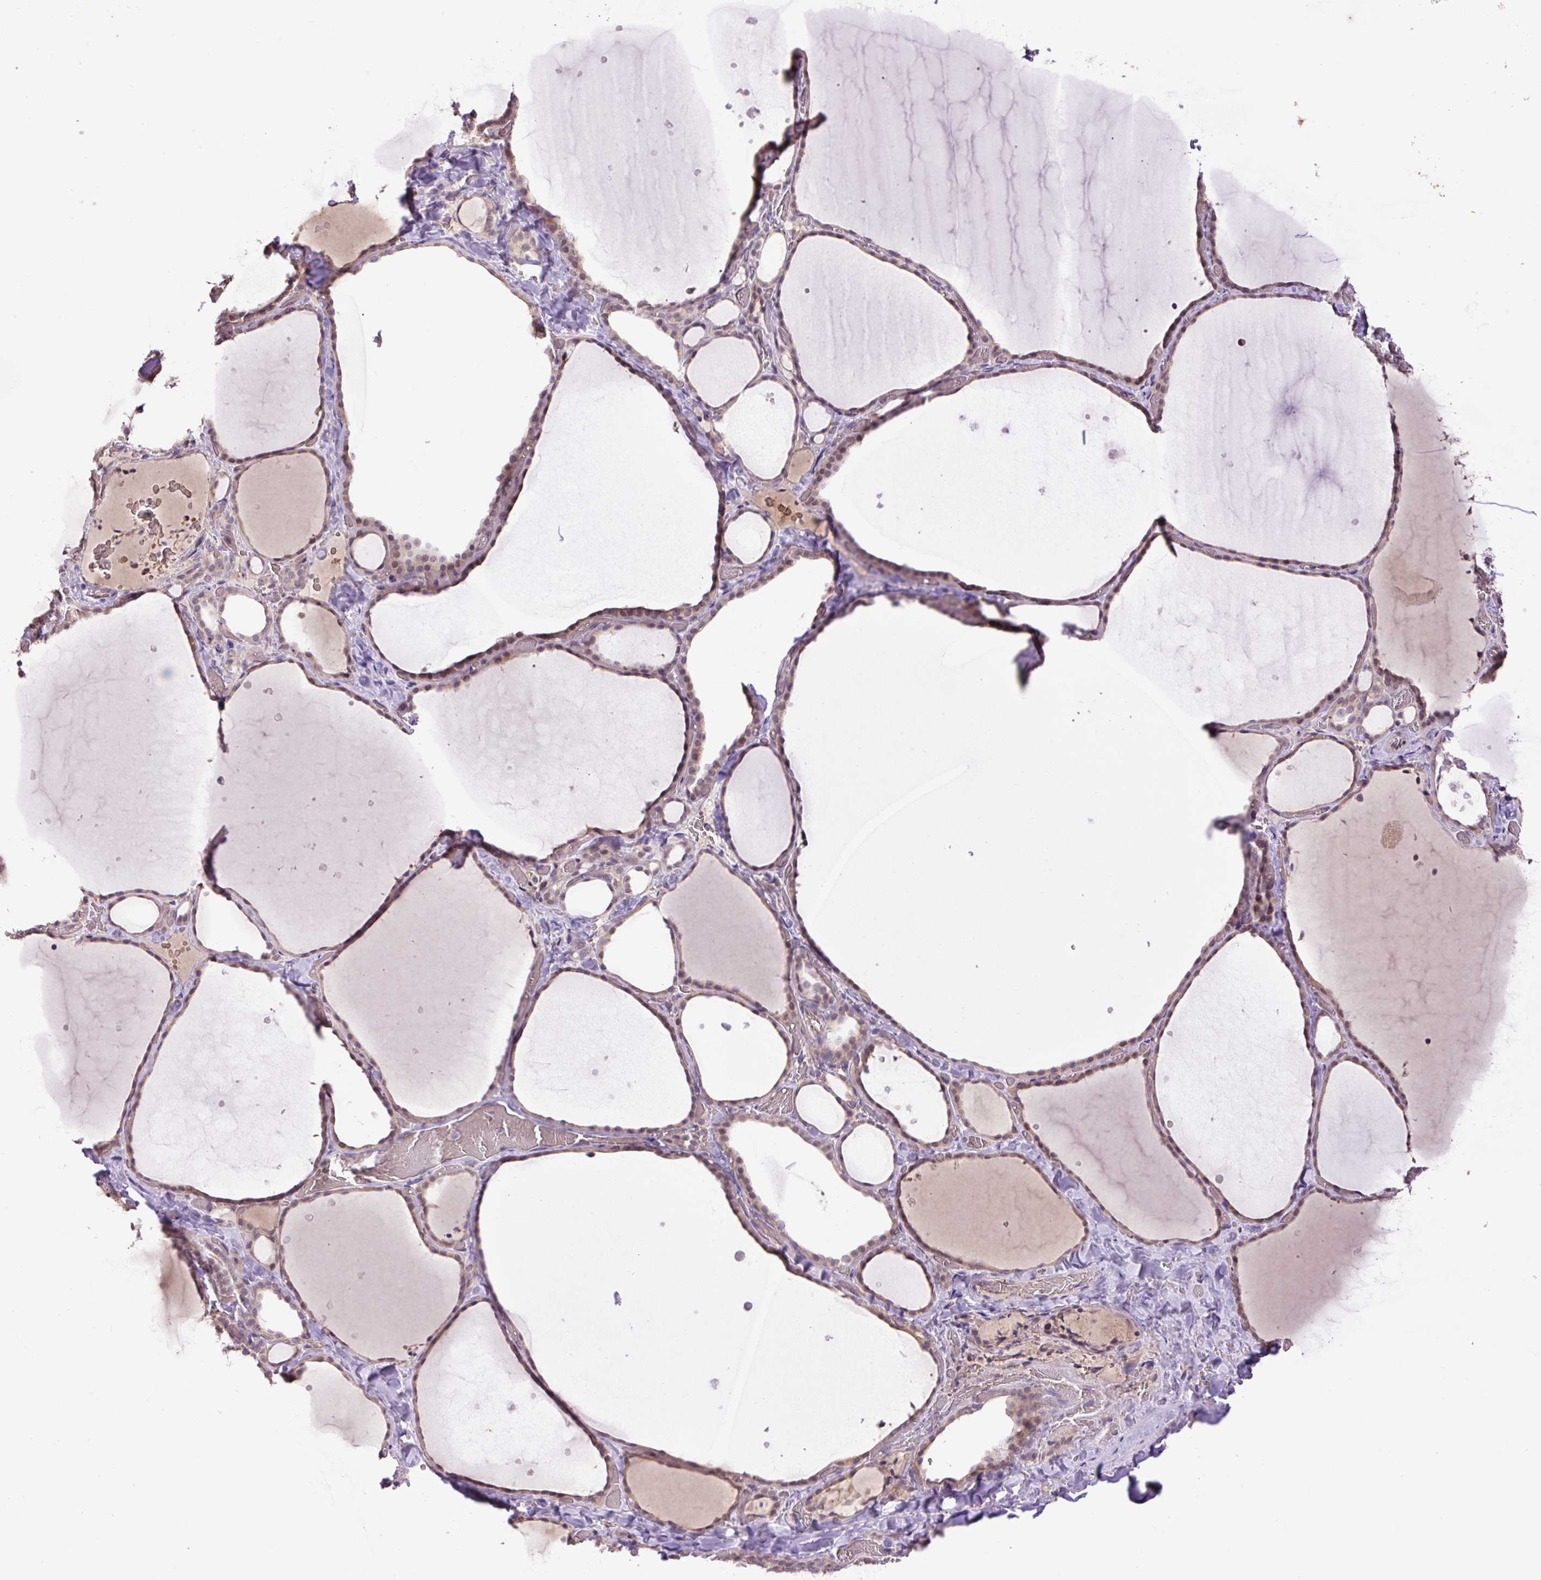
{"staining": {"intensity": "weak", "quantity": ">75%", "location": "cytoplasmic/membranous,nuclear"}, "tissue": "thyroid gland", "cell_type": "Glandular cells", "image_type": "normal", "snomed": [{"axis": "morphology", "description": "Normal tissue, NOS"}, {"axis": "topography", "description": "Thyroid gland"}], "caption": "Protein analysis of normal thyroid gland displays weak cytoplasmic/membranous,nuclear expression in approximately >75% of glandular cells.", "gene": "HABP4", "patient": {"sex": "female", "age": 36}}